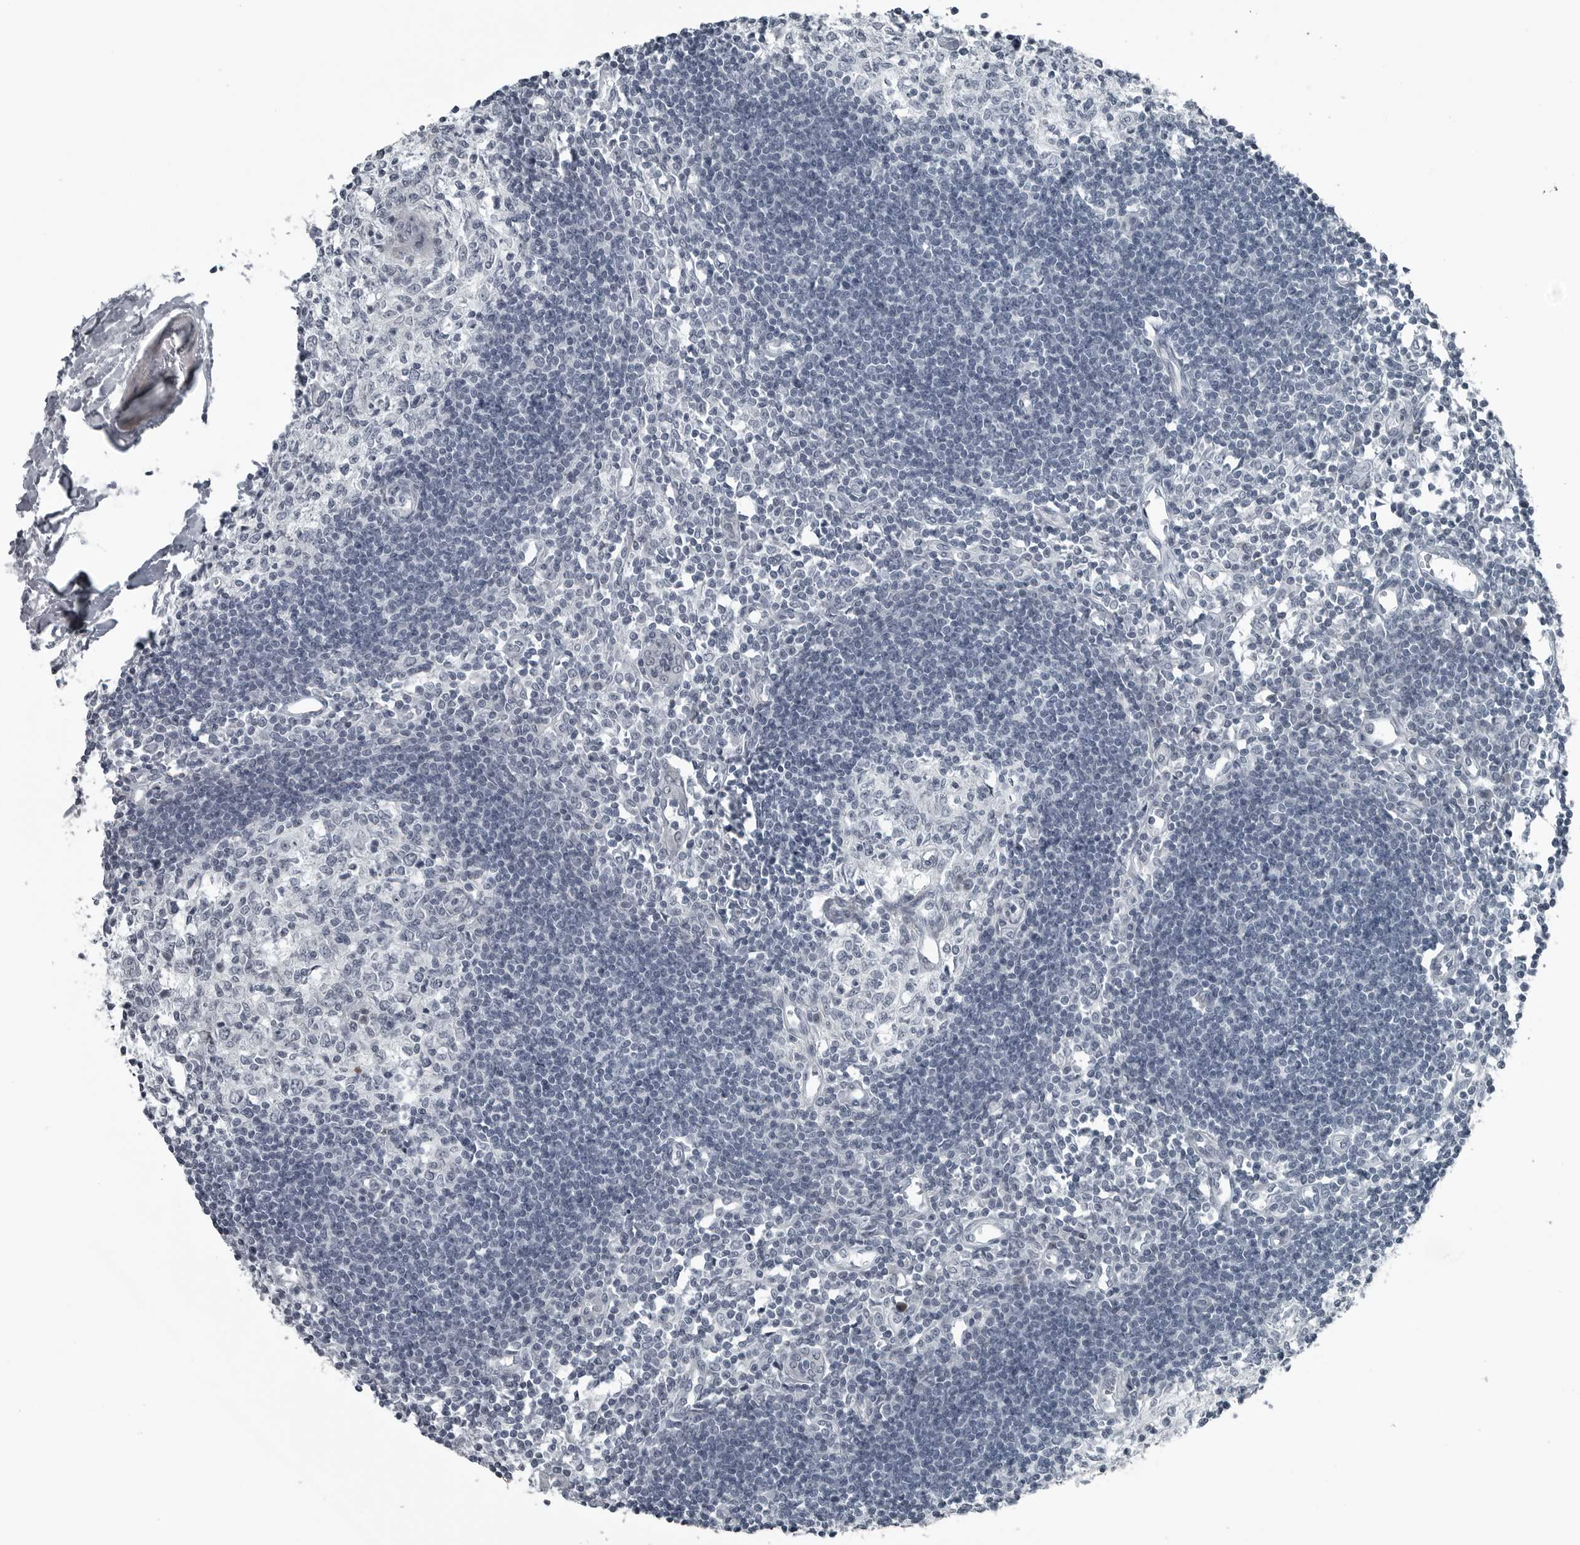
{"staining": {"intensity": "negative", "quantity": "none", "location": "none"}, "tissue": "lymph node", "cell_type": "Germinal center cells", "image_type": "normal", "snomed": [{"axis": "morphology", "description": "Normal tissue, NOS"}, {"axis": "morphology", "description": "Malignant melanoma, Metastatic site"}, {"axis": "topography", "description": "Lymph node"}], "caption": "Photomicrograph shows no protein expression in germinal center cells of unremarkable lymph node. (DAB immunohistochemistry visualized using brightfield microscopy, high magnification).", "gene": "DNAAF11", "patient": {"sex": "male", "age": 41}}